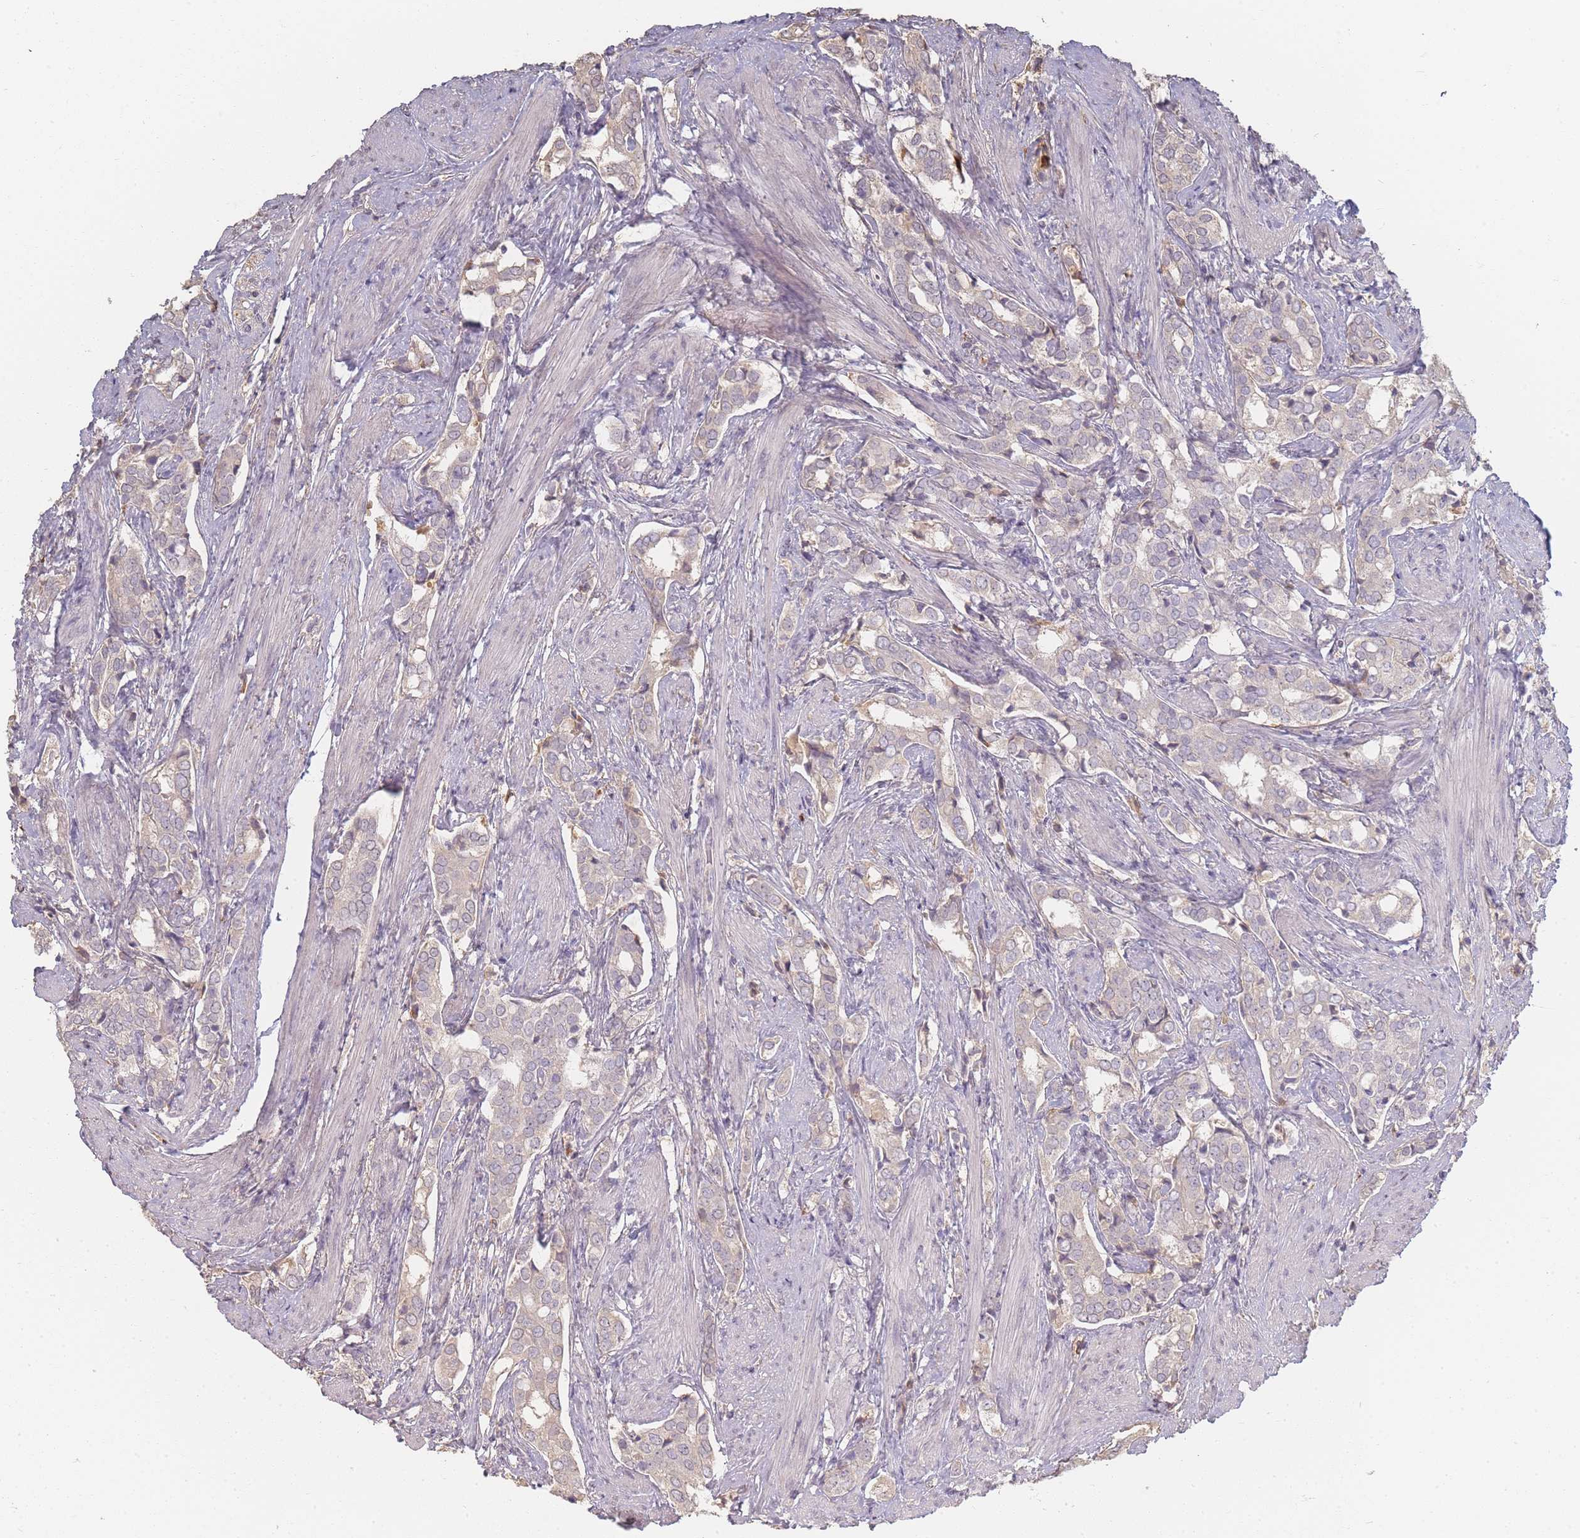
{"staining": {"intensity": "negative", "quantity": "none", "location": "none"}, "tissue": "prostate cancer", "cell_type": "Tumor cells", "image_type": "cancer", "snomed": [{"axis": "morphology", "description": "Adenocarcinoma, High grade"}, {"axis": "topography", "description": "Prostate"}], "caption": "Immunohistochemistry of prostate adenocarcinoma (high-grade) reveals no expression in tumor cells. Nuclei are stained in blue.", "gene": "RFTN1", "patient": {"sex": "male", "age": 71}}